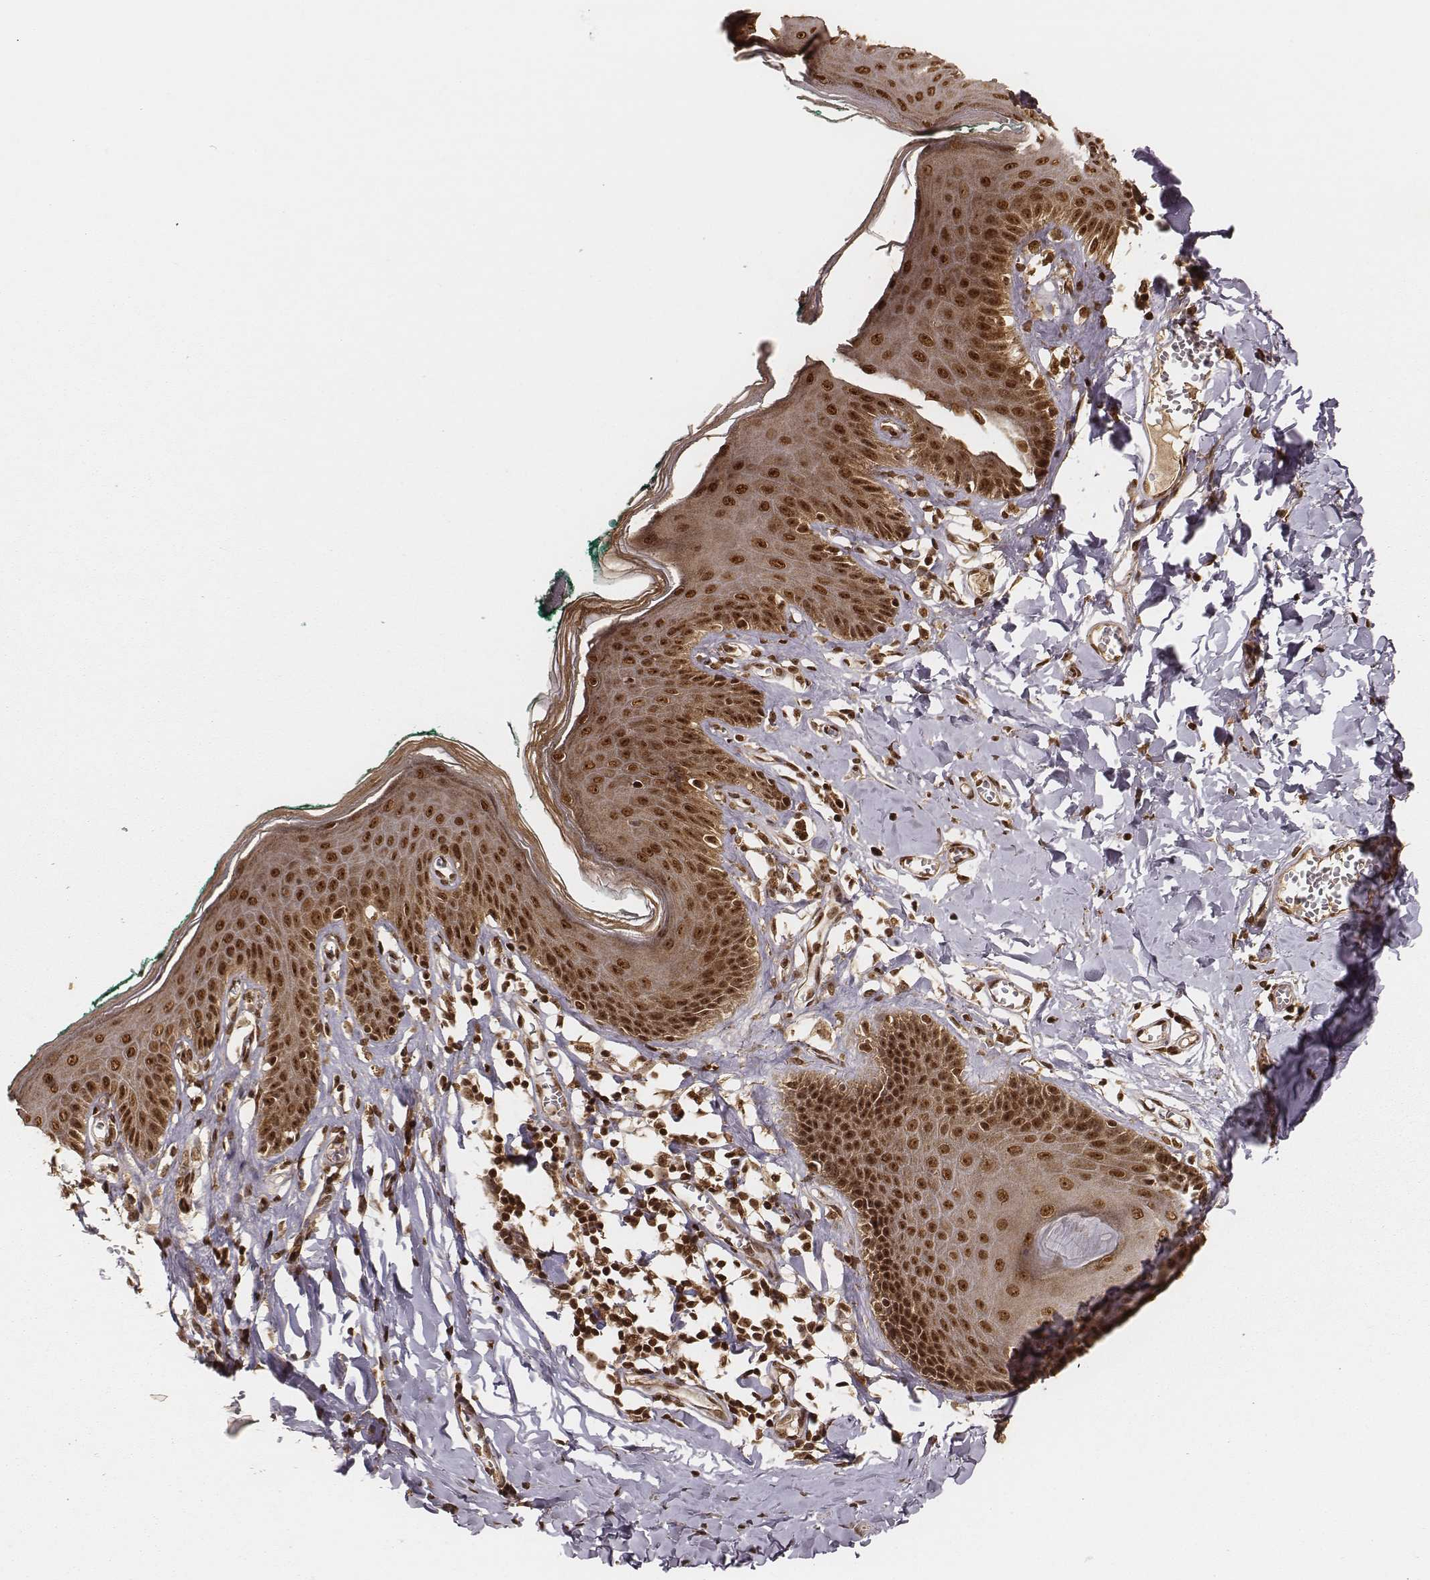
{"staining": {"intensity": "strong", "quantity": ">75%", "location": "cytoplasmic/membranous,nuclear"}, "tissue": "skin", "cell_type": "Epidermal cells", "image_type": "normal", "snomed": [{"axis": "morphology", "description": "Normal tissue, NOS"}, {"axis": "topography", "description": "Vulva"}, {"axis": "topography", "description": "Peripheral nerve tissue"}], "caption": "Strong cytoplasmic/membranous,nuclear expression is appreciated in approximately >75% of epidermal cells in normal skin. (Stains: DAB in brown, nuclei in blue, Microscopy: brightfield microscopy at high magnification).", "gene": "NFX1", "patient": {"sex": "female", "age": 66}}